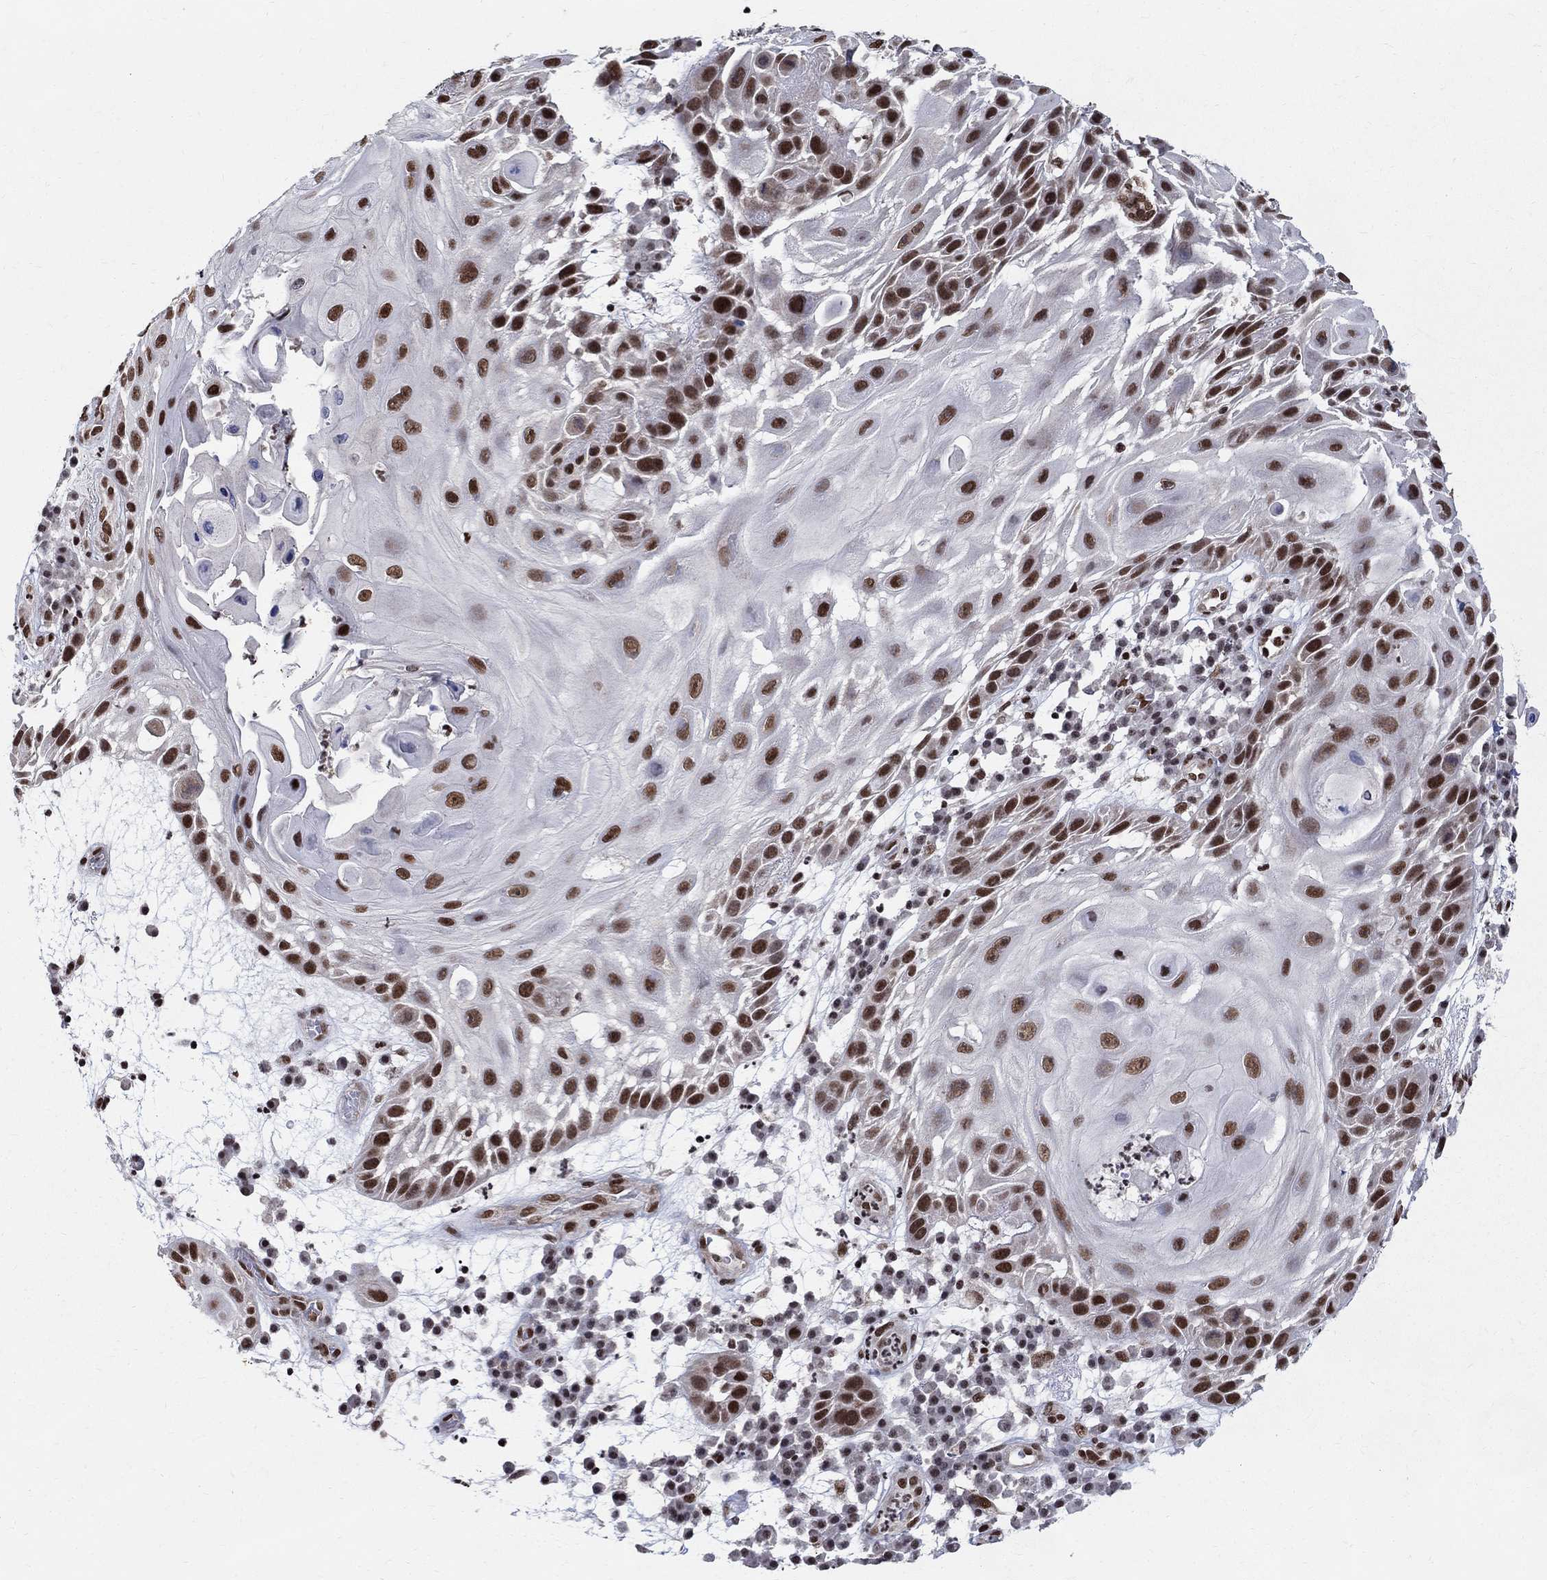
{"staining": {"intensity": "strong", "quantity": ">75%", "location": "nuclear"}, "tissue": "skin cancer", "cell_type": "Tumor cells", "image_type": "cancer", "snomed": [{"axis": "morphology", "description": "Normal tissue, NOS"}, {"axis": "morphology", "description": "Squamous cell carcinoma, NOS"}, {"axis": "topography", "description": "Skin"}], "caption": "High-magnification brightfield microscopy of skin squamous cell carcinoma stained with DAB (brown) and counterstained with hematoxylin (blue). tumor cells exhibit strong nuclear positivity is seen in approximately>75% of cells.", "gene": "FBXO16", "patient": {"sex": "male", "age": 79}}